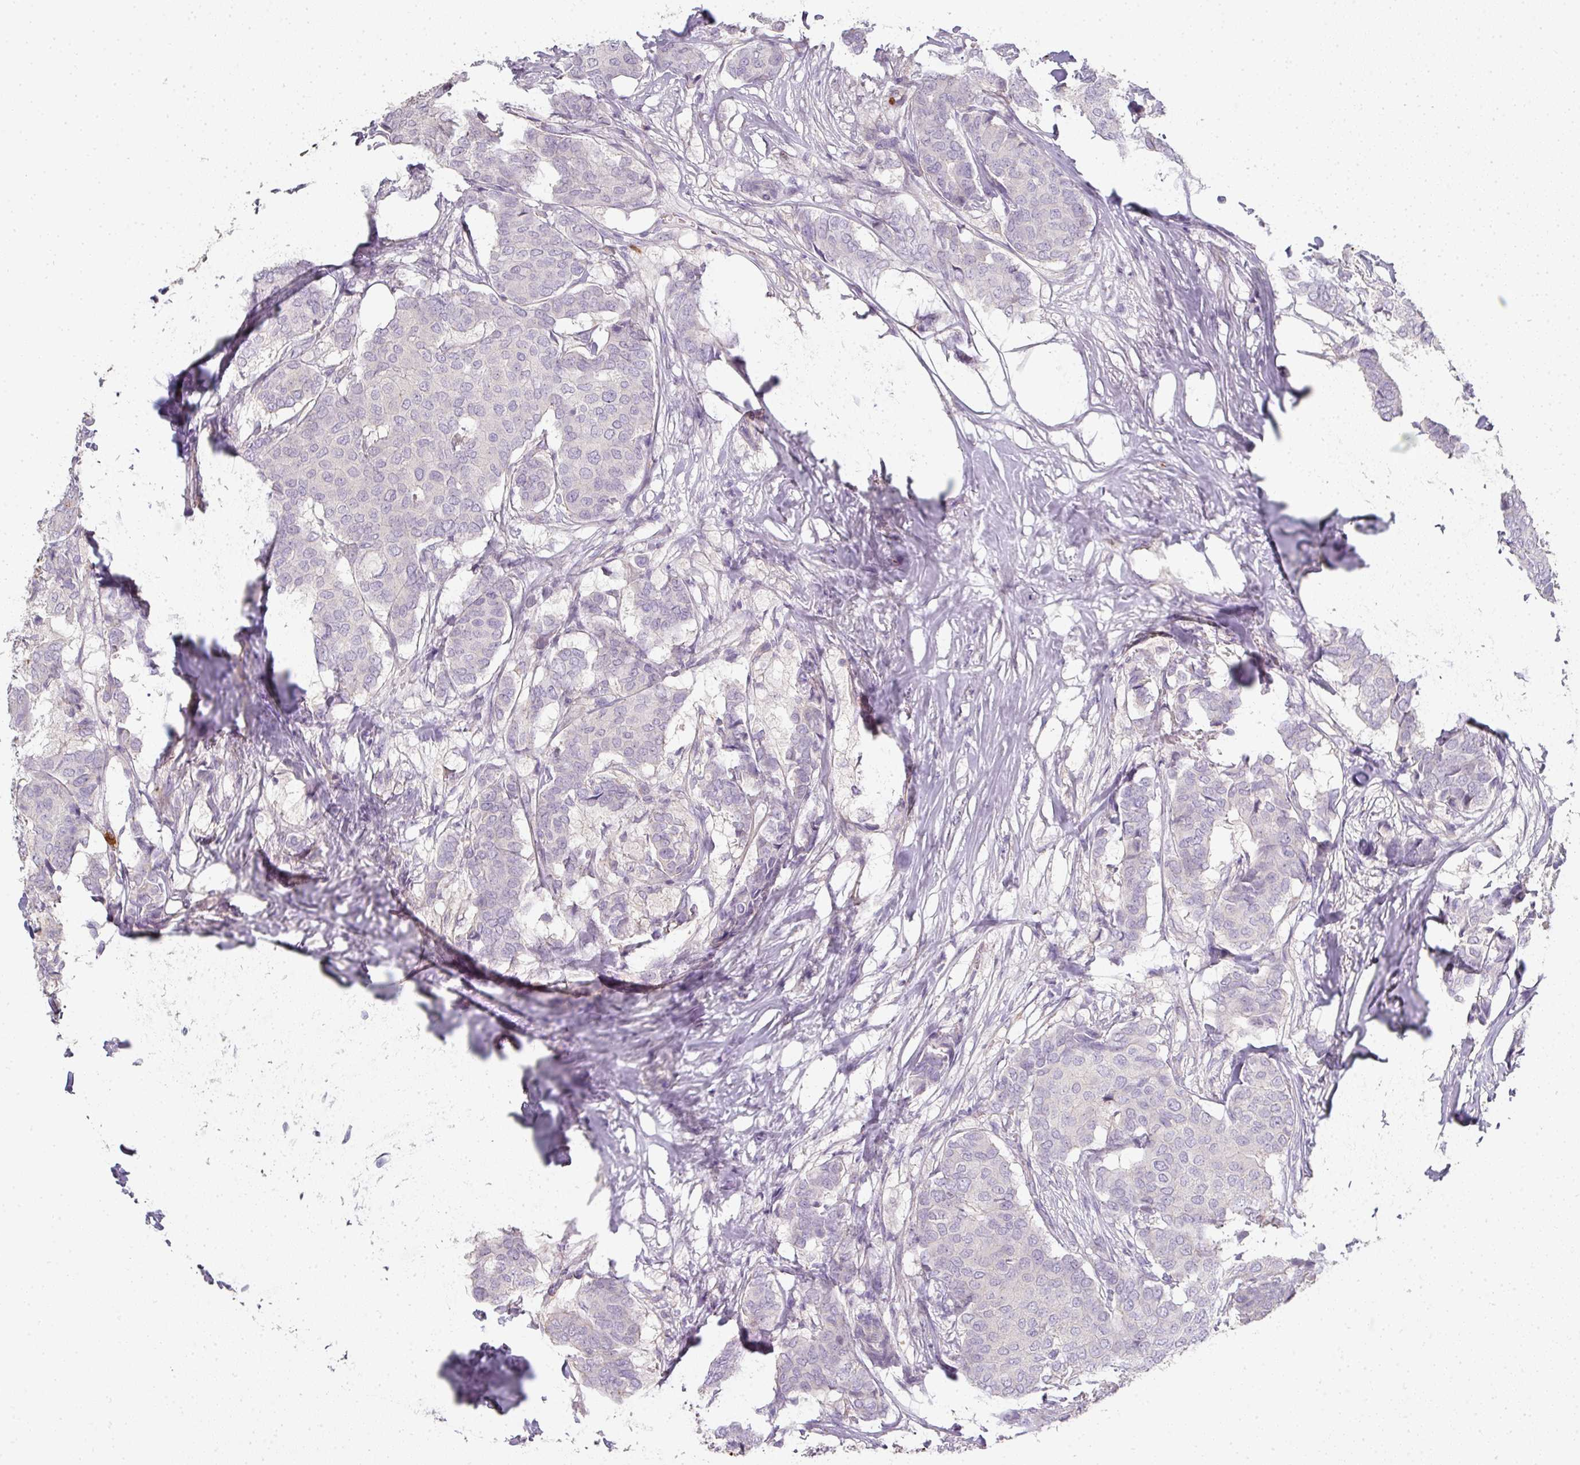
{"staining": {"intensity": "negative", "quantity": "none", "location": "none"}, "tissue": "breast cancer", "cell_type": "Tumor cells", "image_type": "cancer", "snomed": [{"axis": "morphology", "description": "Duct carcinoma"}, {"axis": "topography", "description": "Breast"}], "caption": "High magnification brightfield microscopy of breast cancer (infiltrating ductal carcinoma) stained with DAB (3,3'-diaminobenzidine) (brown) and counterstained with hematoxylin (blue): tumor cells show no significant expression. The staining is performed using DAB brown chromogen with nuclei counter-stained in using hematoxylin.", "gene": "HHEX", "patient": {"sex": "female", "age": 75}}